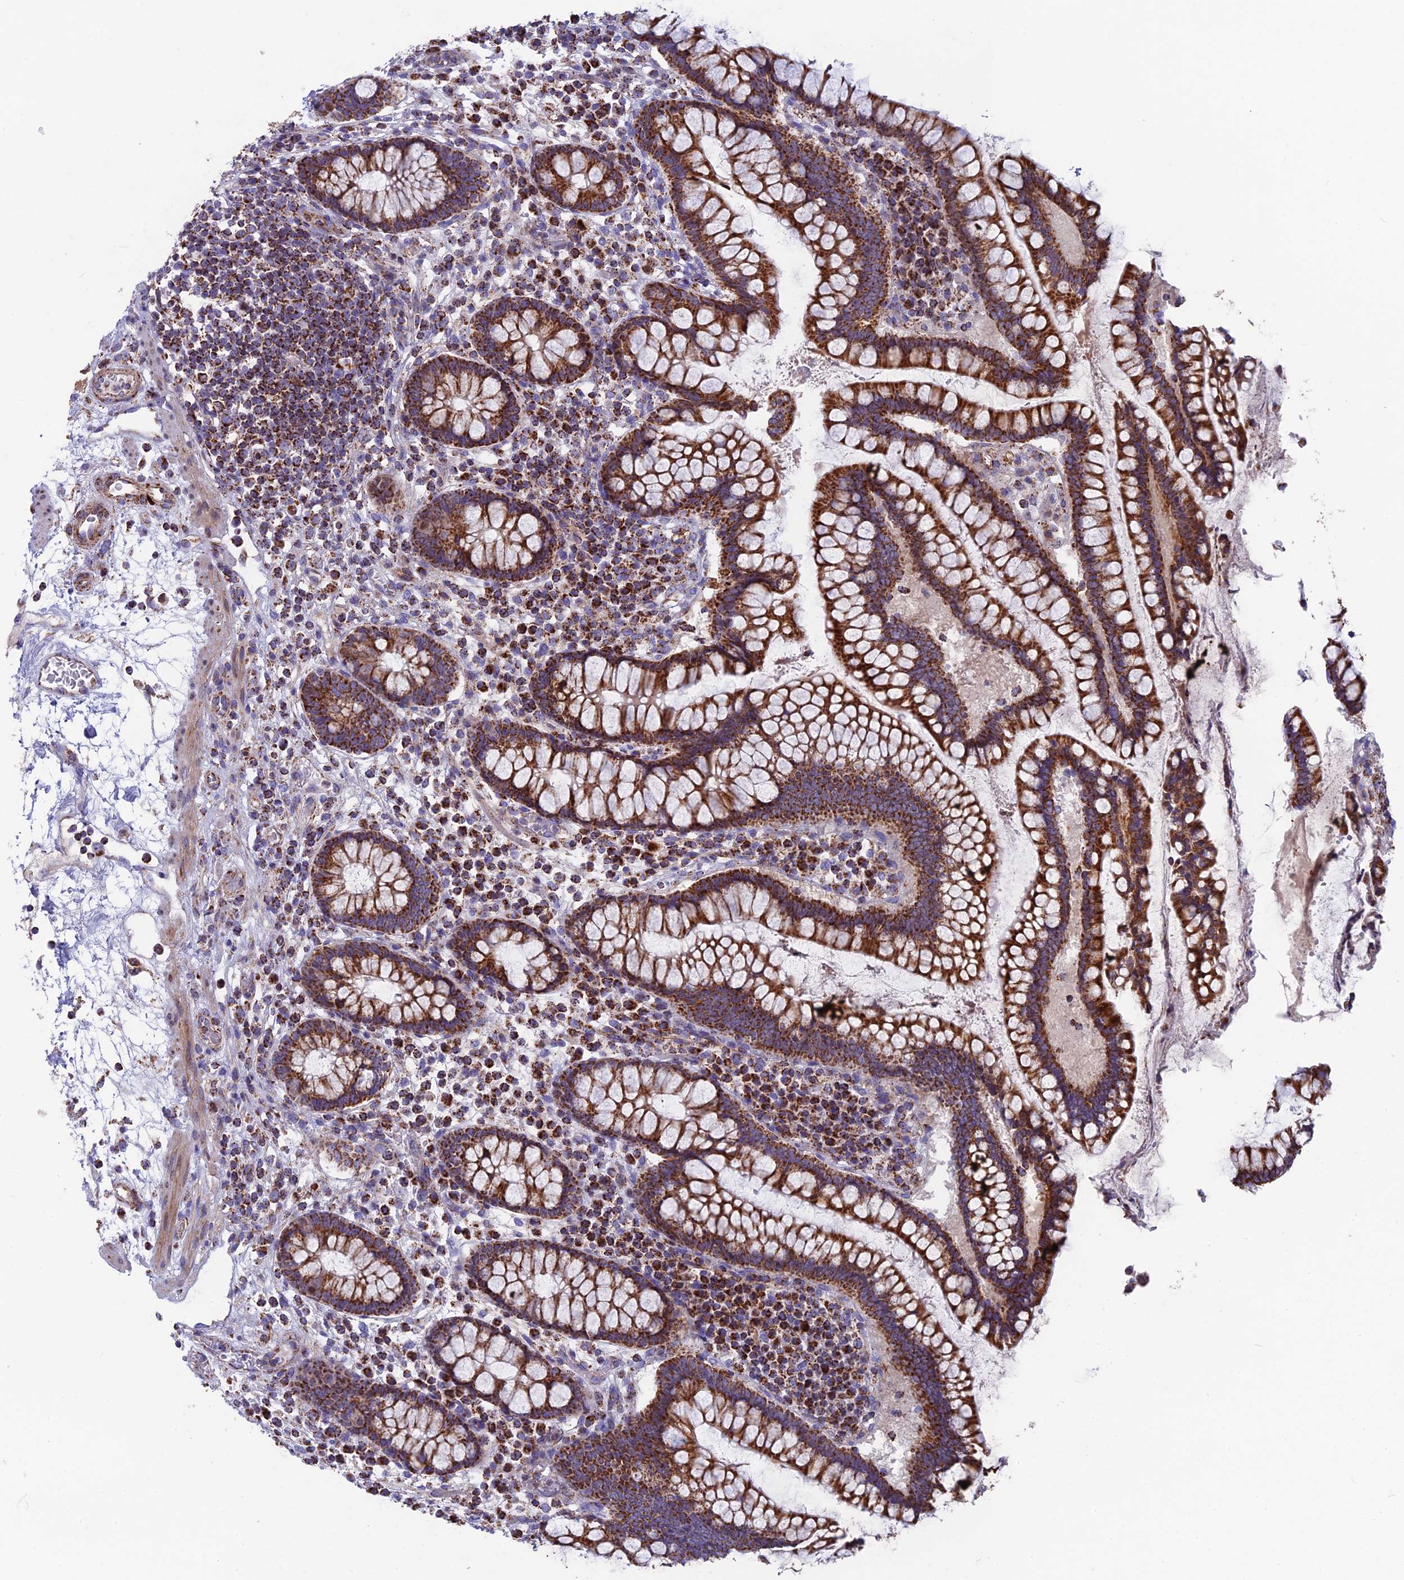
{"staining": {"intensity": "moderate", "quantity": ">75%", "location": "cytoplasmic/membranous"}, "tissue": "colon", "cell_type": "Endothelial cells", "image_type": "normal", "snomed": [{"axis": "morphology", "description": "Normal tissue, NOS"}, {"axis": "topography", "description": "Colon"}], "caption": "Protein expression analysis of benign human colon reveals moderate cytoplasmic/membranous expression in approximately >75% of endothelial cells.", "gene": "CS", "patient": {"sex": "female", "age": 79}}